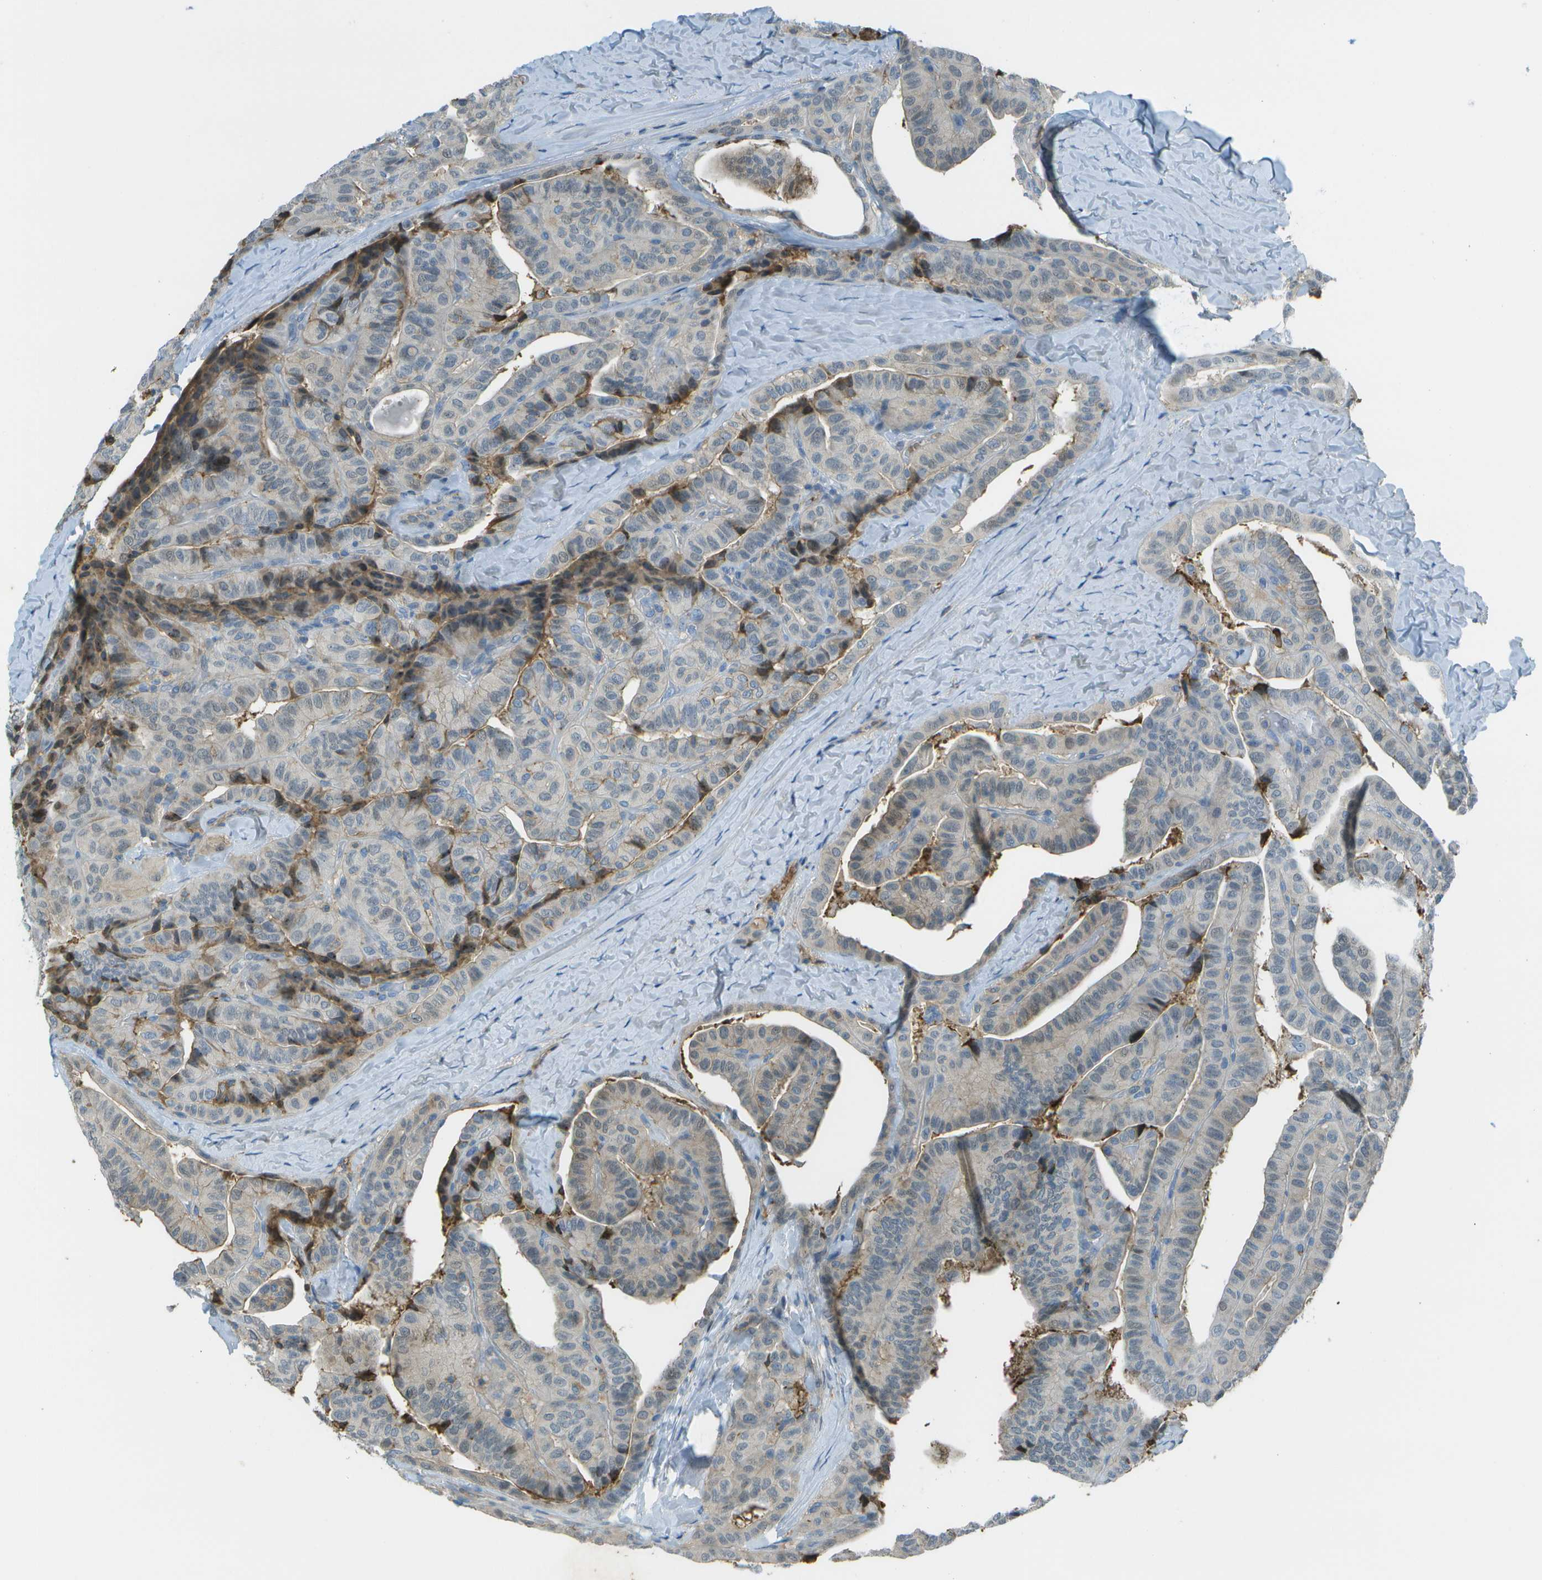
{"staining": {"intensity": "negative", "quantity": "none", "location": "none"}, "tissue": "thyroid cancer", "cell_type": "Tumor cells", "image_type": "cancer", "snomed": [{"axis": "morphology", "description": "Papillary adenocarcinoma, NOS"}, {"axis": "topography", "description": "Thyroid gland"}], "caption": "This is an immunohistochemistry image of thyroid cancer. There is no positivity in tumor cells.", "gene": "LRRC66", "patient": {"sex": "male", "age": 77}}